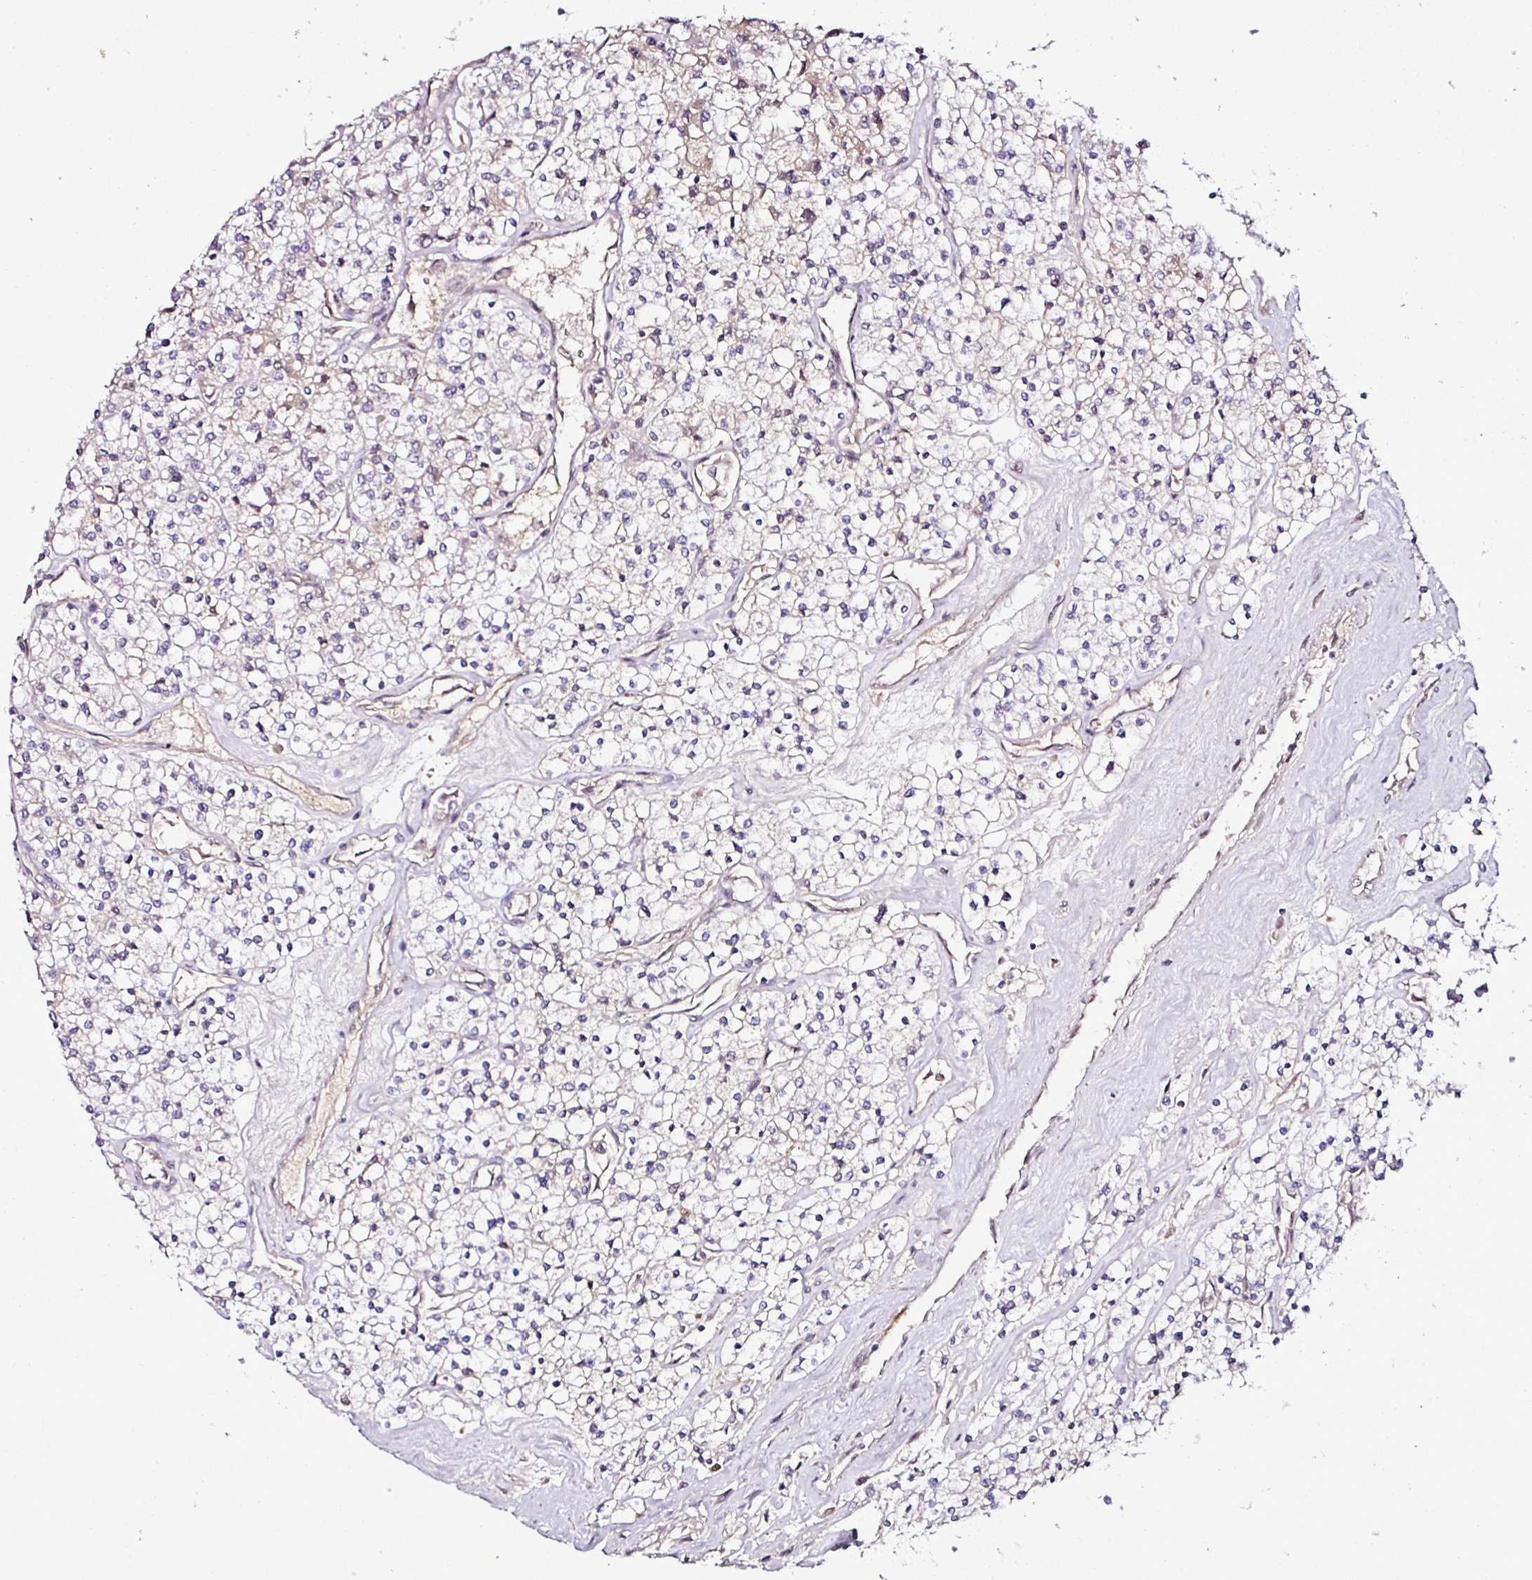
{"staining": {"intensity": "negative", "quantity": "none", "location": "none"}, "tissue": "renal cancer", "cell_type": "Tumor cells", "image_type": "cancer", "snomed": [{"axis": "morphology", "description": "Adenocarcinoma, NOS"}, {"axis": "topography", "description": "Kidney"}], "caption": "Immunohistochemistry (IHC) photomicrograph of neoplastic tissue: adenocarcinoma (renal) stained with DAB shows no significant protein positivity in tumor cells. The staining is performed using DAB brown chromogen with nuclei counter-stained in using hematoxylin.", "gene": "KLF16", "patient": {"sex": "male", "age": 80}}